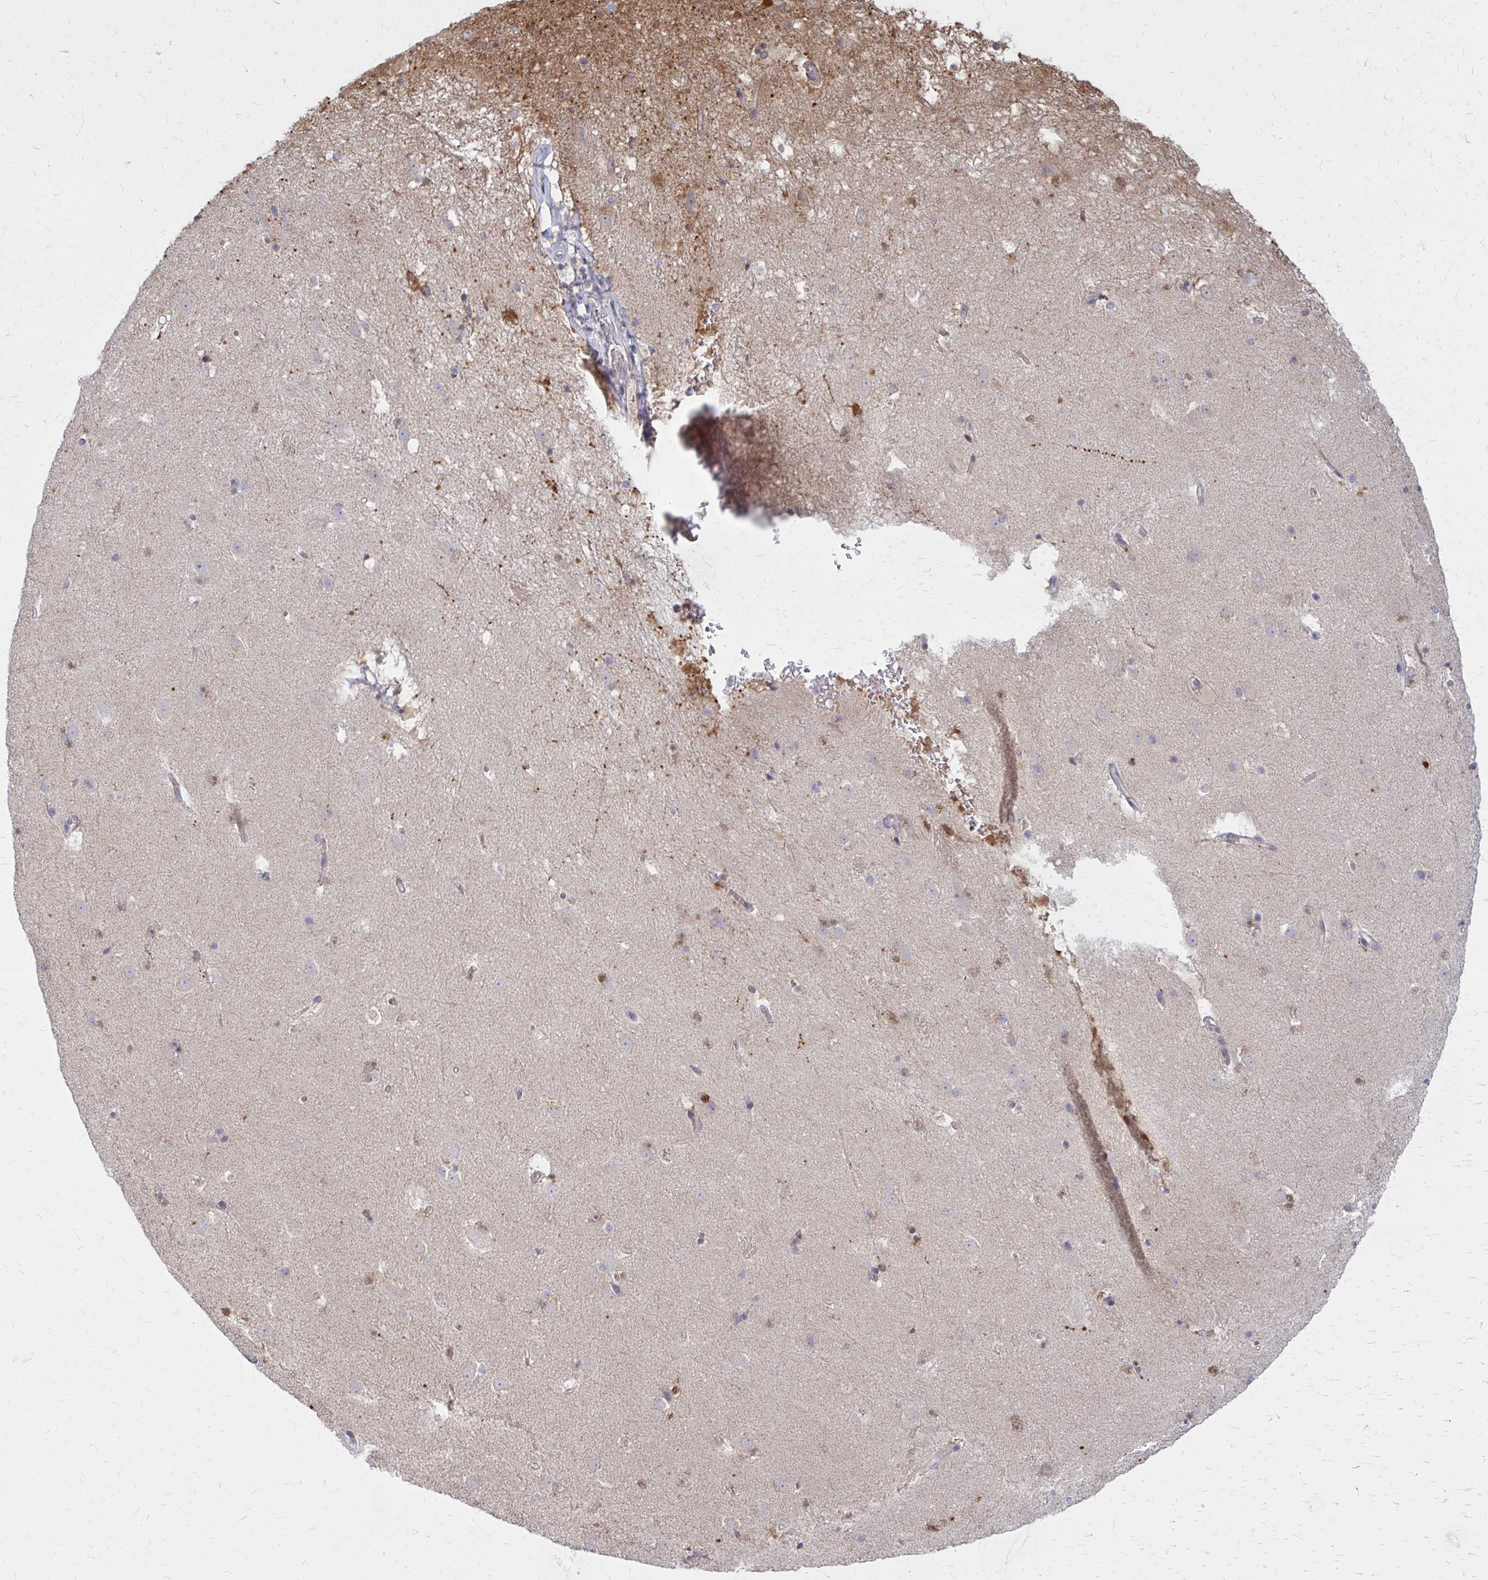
{"staining": {"intensity": "strong", "quantity": "25%-75%", "location": "cytoplasmic/membranous"}, "tissue": "caudate", "cell_type": "Glial cells", "image_type": "normal", "snomed": [{"axis": "morphology", "description": "Normal tissue, NOS"}, {"axis": "topography", "description": "Lateral ventricle wall"}], "caption": "Immunohistochemical staining of normal human caudate exhibits high levels of strong cytoplasmic/membranous expression in approximately 25%-75% of glial cells.", "gene": "DBI", "patient": {"sex": "male", "age": 37}}